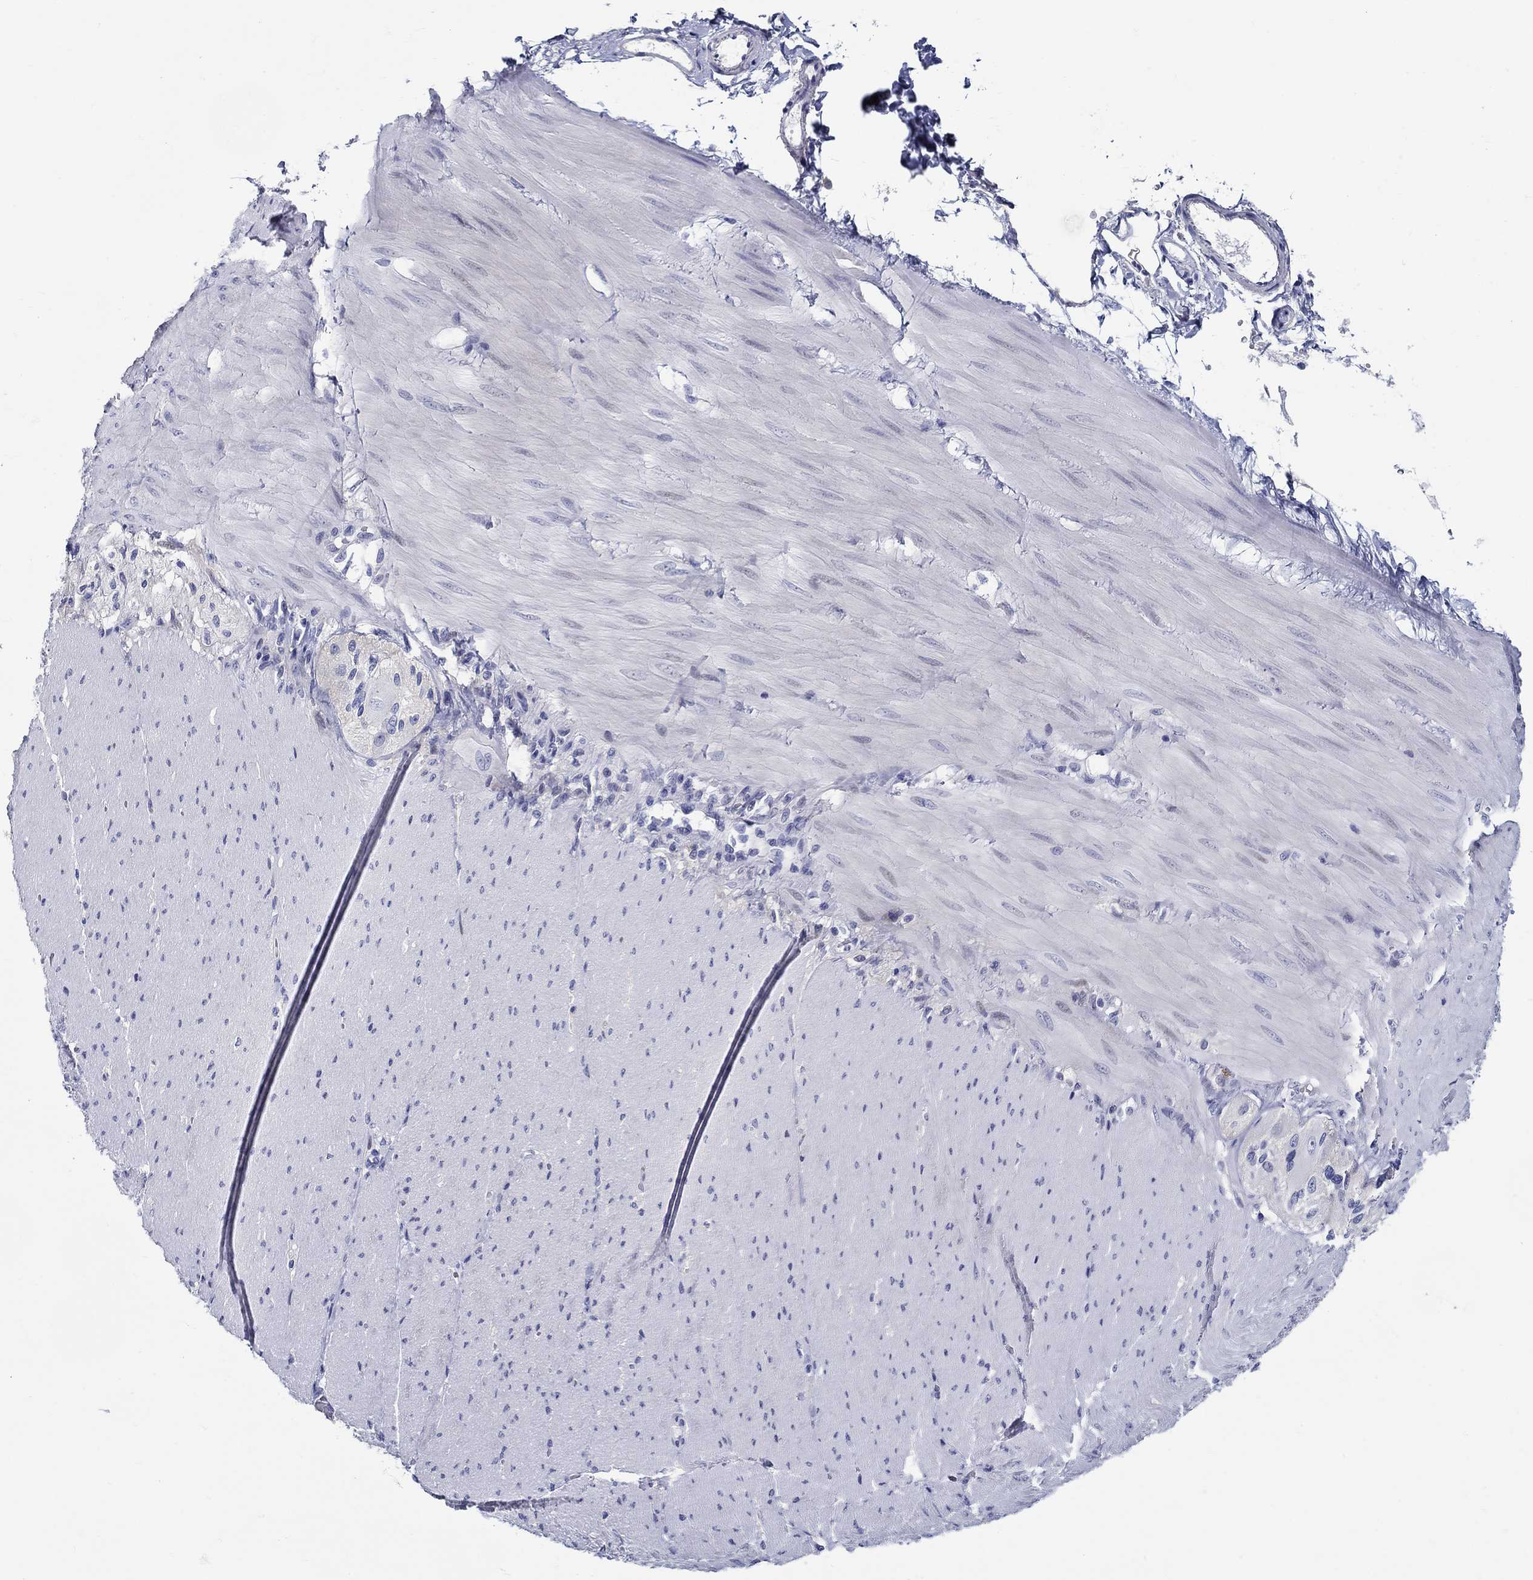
{"staining": {"intensity": "negative", "quantity": "none", "location": "none"}, "tissue": "adipose tissue", "cell_type": "Adipocytes", "image_type": "normal", "snomed": [{"axis": "morphology", "description": "Normal tissue, NOS"}, {"axis": "topography", "description": "Smooth muscle"}, {"axis": "topography", "description": "Duodenum"}, {"axis": "topography", "description": "Peripheral nerve tissue"}], "caption": "This photomicrograph is of unremarkable adipose tissue stained with immunohistochemistry to label a protein in brown with the nuclei are counter-stained blue. There is no staining in adipocytes.", "gene": "CRYGS", "patient": {"sex": "female", "age": 61}}